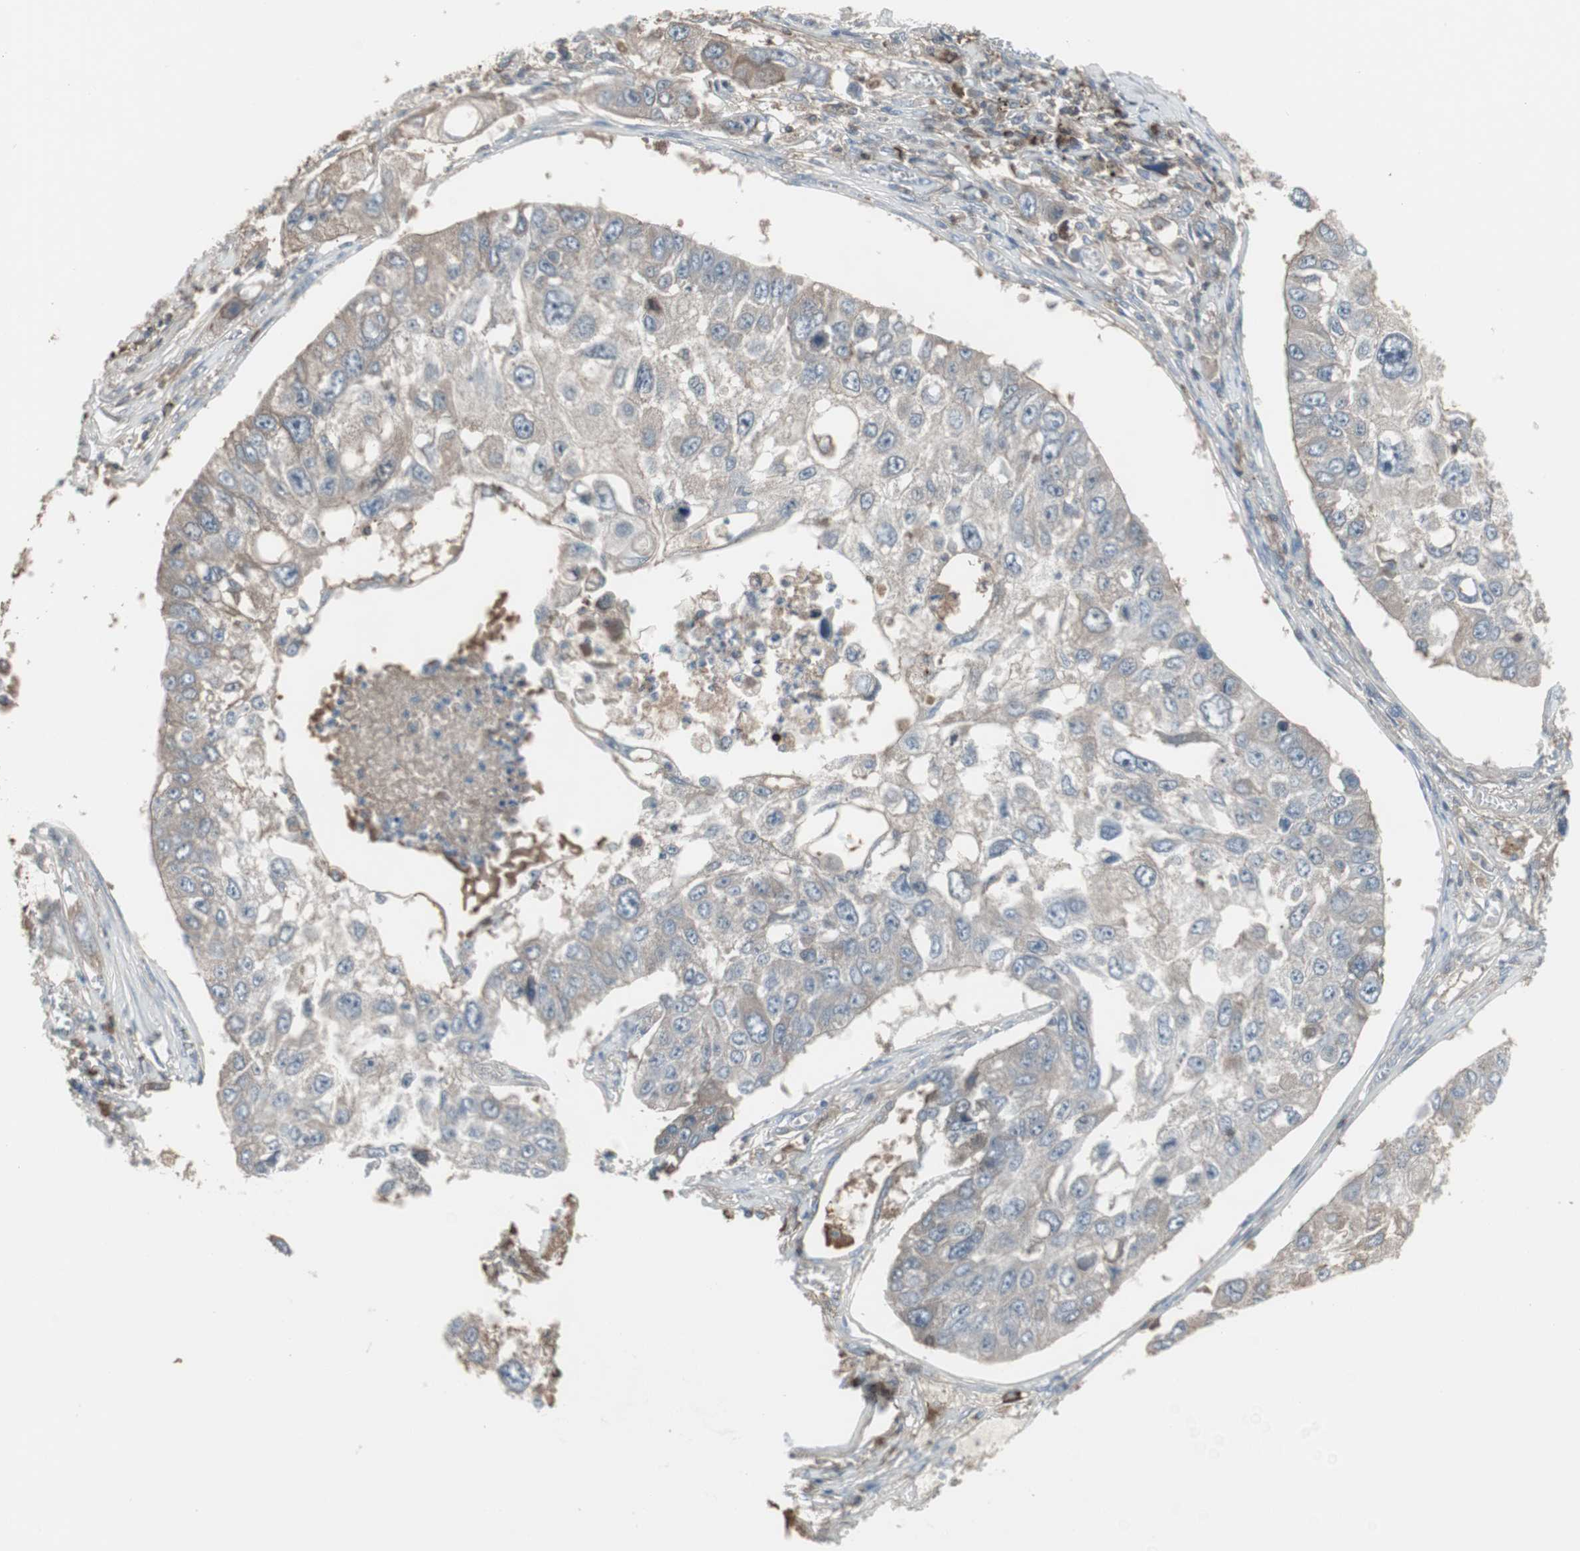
{"staining": {"intensity": "weak", "quantity": "25%-75%", "location": "cytoplasmic/membranous"}, "tissue": "lung cancer", "cell_type": "Tumor cells", "image_type": "cancer", "snomed": [{"axis": "morphology", "description": "Squamous cell carcinoma, NOS"}, {"axis": "topography", "description": "Lung"}], "caption": "A histopathology image of human lung cancer stained for a protein demonstrates weak cytoplasmic/membranous brown staining in tumor cells.", "gene": "ZSCAN32", "patient": {"sex": "male", "age": 71}}